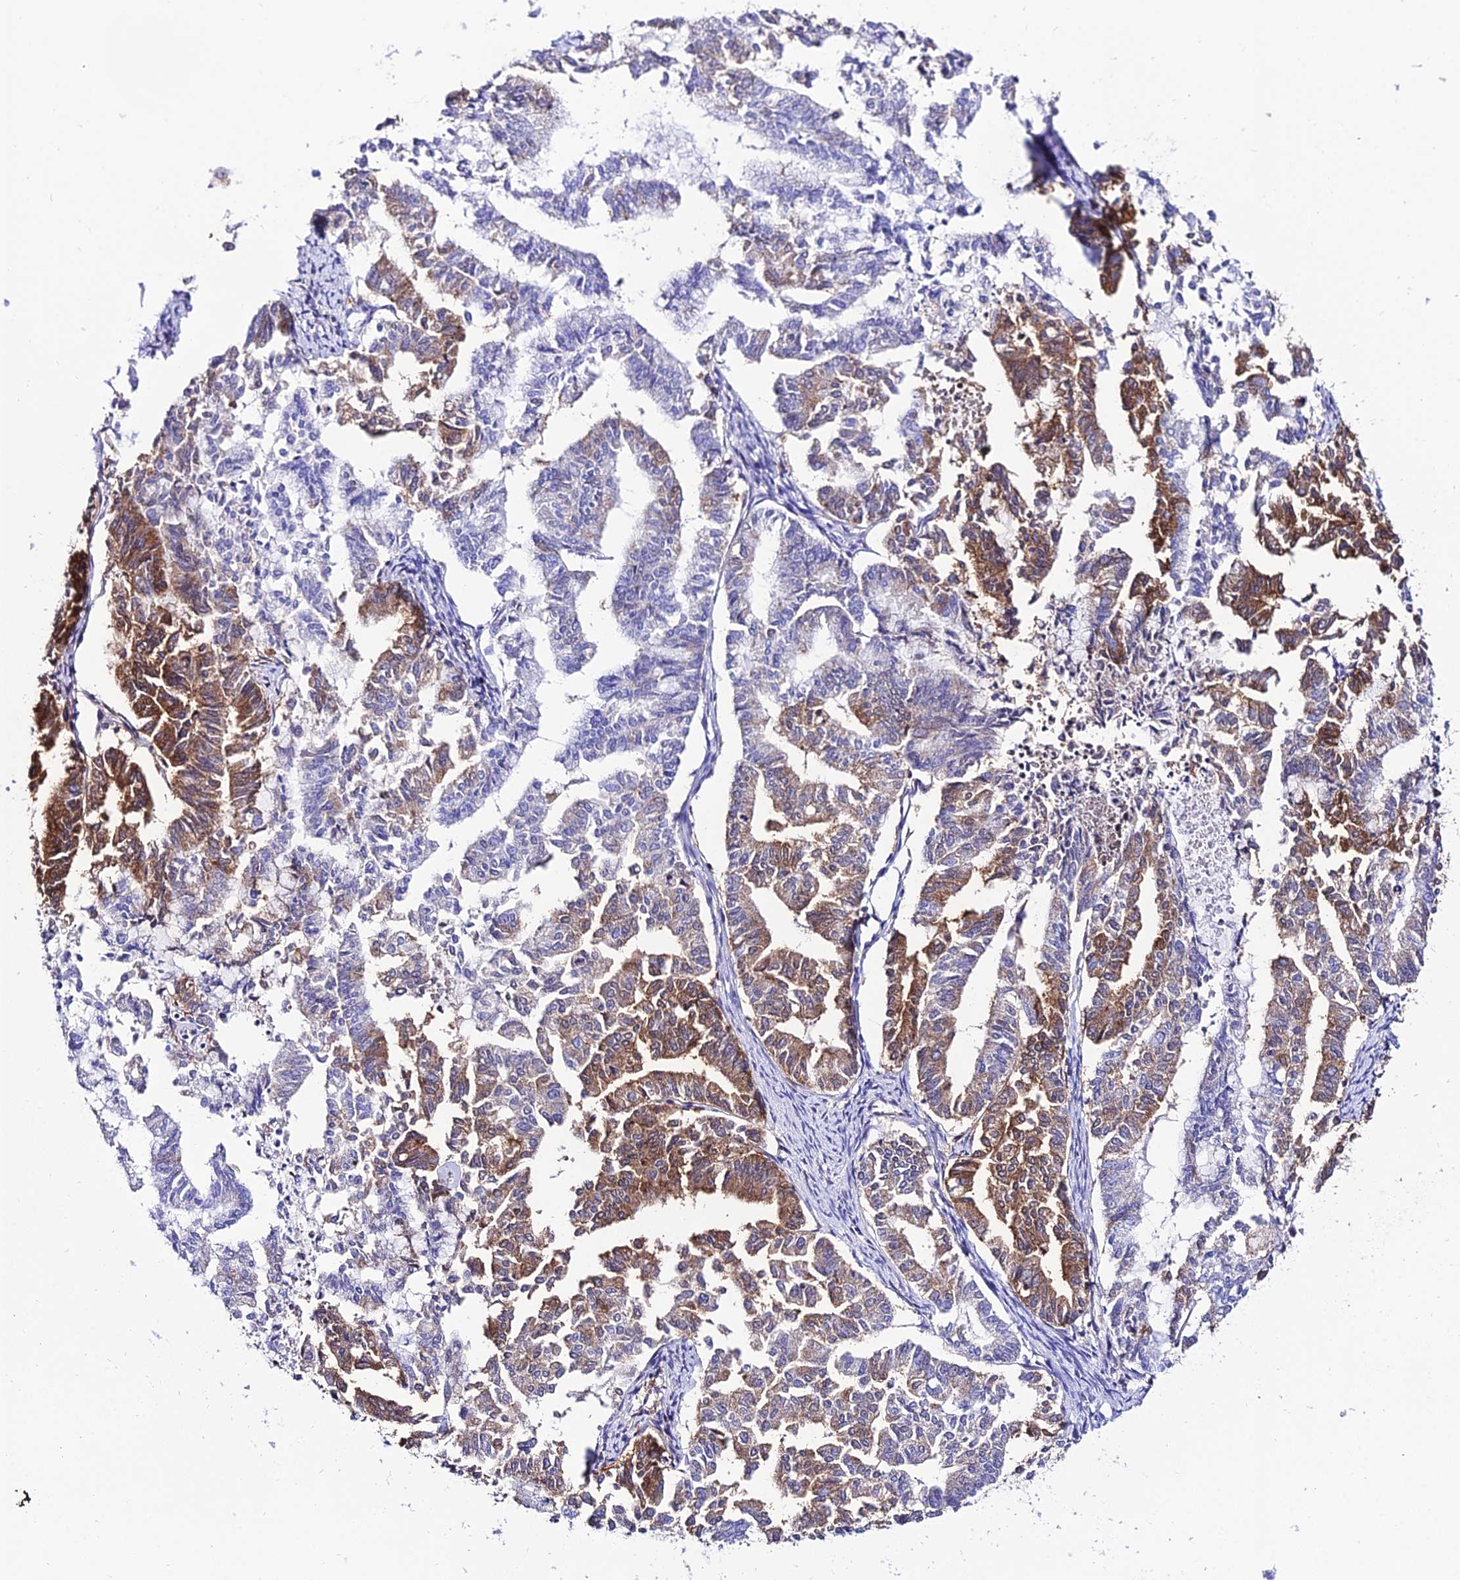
{"staining": {"intensity": "strong", "quantity": "25%-75%", "location": "cytoplasmic/membranous"}, "tissue": "endometrial cancer", "cell_type": "Tumor cells", "image_type": "cancer", "snomed": [{"axis": "morphology", "description": "Adenocarcinoma, NOS"}, {"axis": "topography", "description": "Endometrium"}], "caption": "Human endometrial adenocarcinoma stained with a brown dye demonstrates strong cytoplasmic/membranous positive staining in approximately 25%-75% of tumor cells.", "gene": "S100A16", "patient": {"sex": "female", "age": 79}}